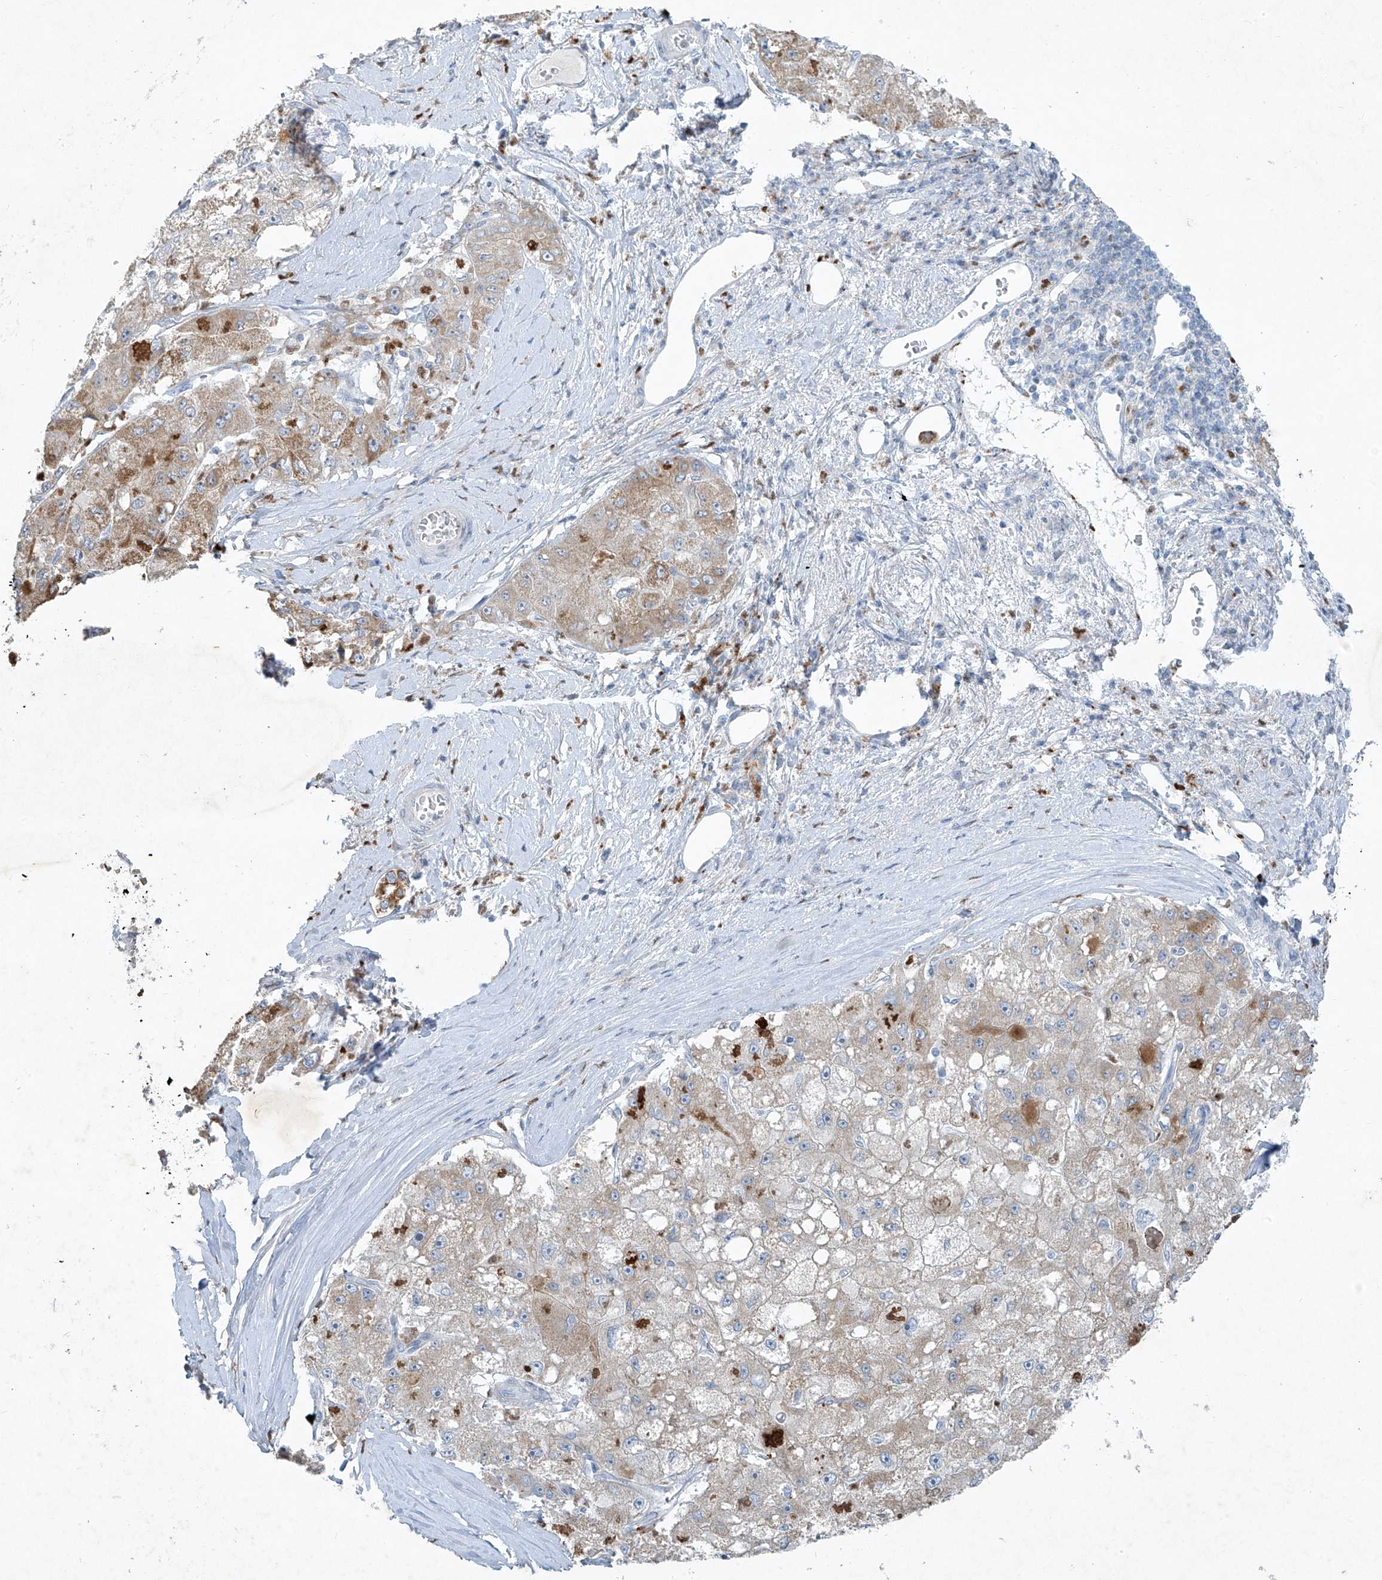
{"staining": {"intensity": "moderate", "quantity": "25%-75%", "location": "cytoplasmic/membranous"}, "tissue": "liver cancer", "cell_type": "Tumor cells", "image_type": "cancer", "snomed": [{"axis": "morphology", "description": "Carcinoma, Hepatocellular, NOS"}, {"axis": "topography", "description": "Liver"}], "caption": "The micrograph displays a brown stain indicating the presence of a protein in the cytoplasmic/membranous of tumor cells in liver cancer (hepatocellular carcinoma).", "gene": "TUBE1", "patient": {"sex": "male", "age": 80}}